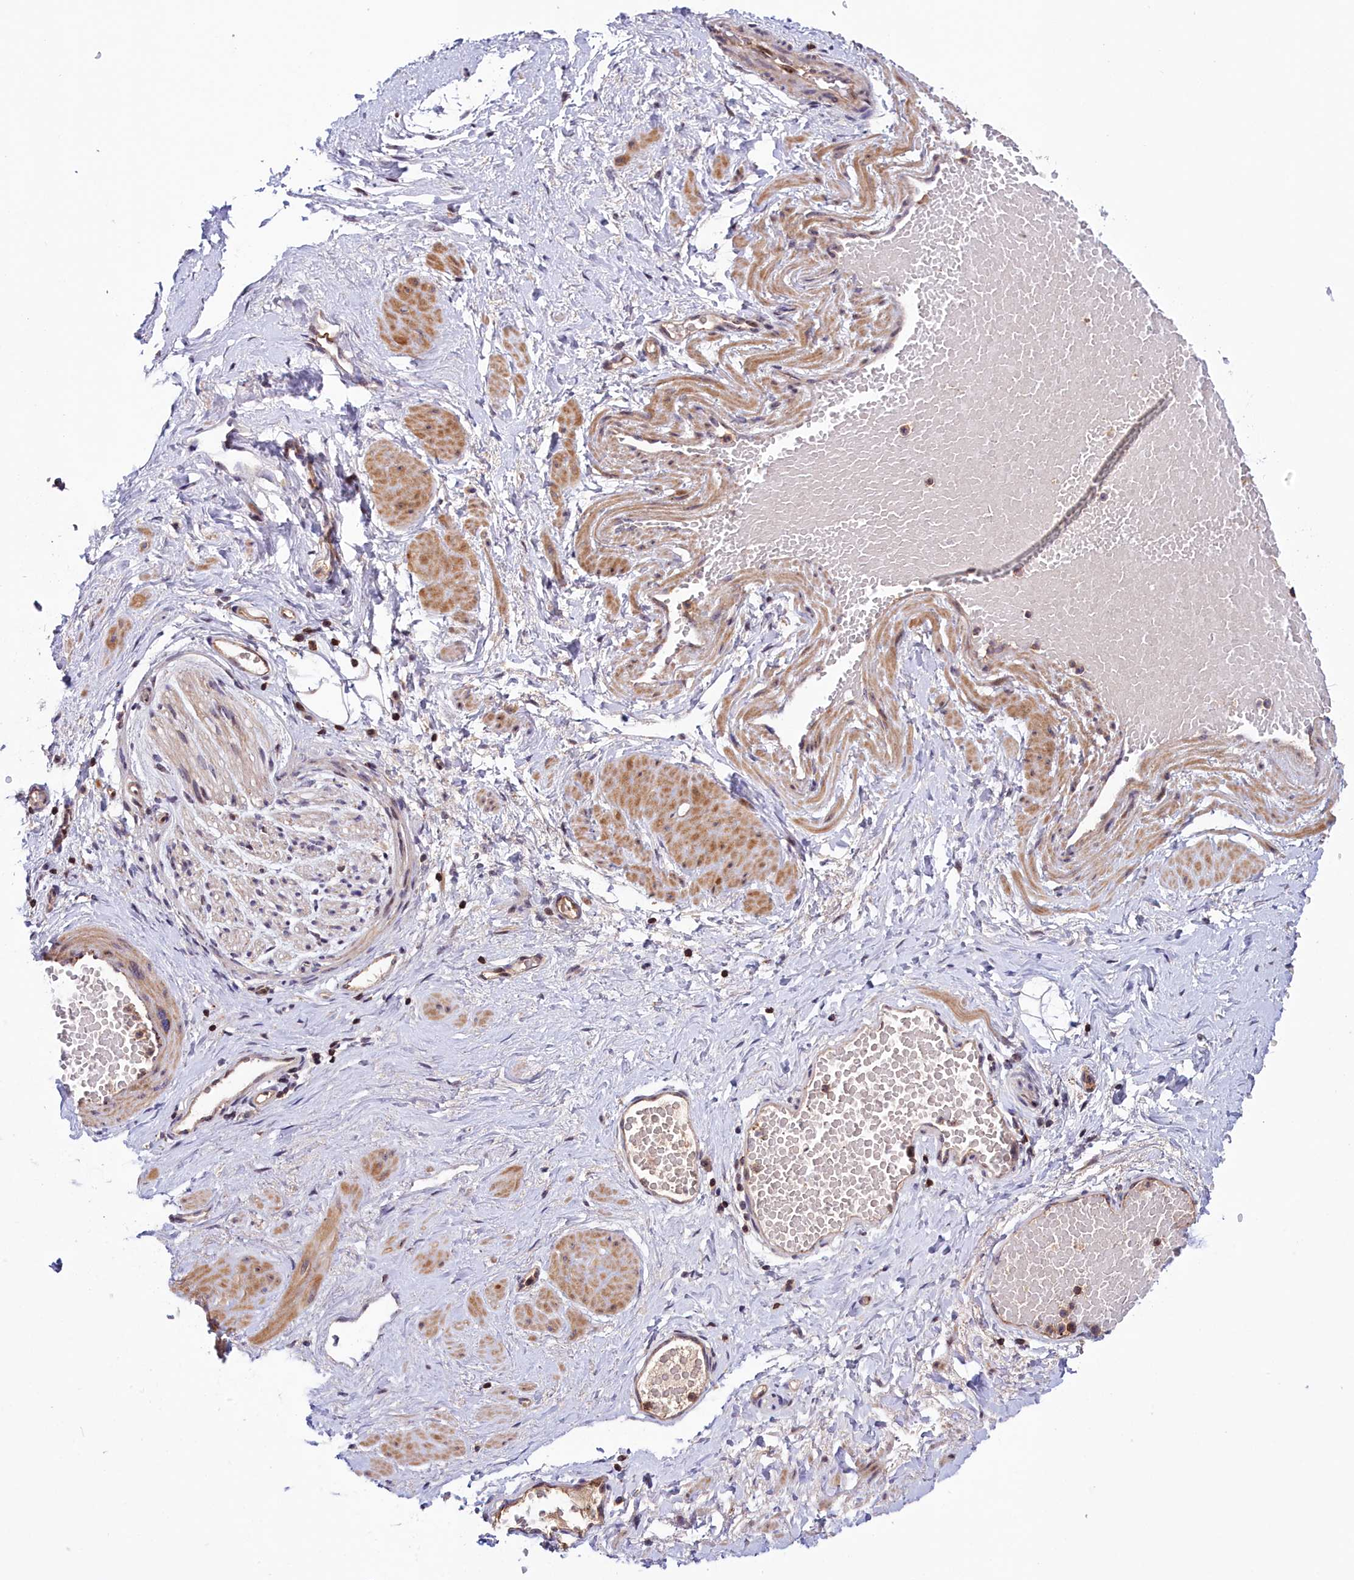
{"staining": {"intensity": "weak", "quantity": "25%-75%", "location": "cytoplasmic/membranous"}, "tissue": "adipose tissue", "cell_type": "Adipocytes", "image_type": "normal", "snomed": [{"axis": "morphology", "description": "Normal tissue, NOS"}, {"axis": "topography", "description": "Soft tissue"}, {"axis": "topography", "description": "Vascular tissue"}], "caption": "A micrograph of human adipose tissue stained for a protein shows weak cytoplasmic/membranous brown staining in adipocytes. Immunohistochemistry stains the protein in brown and the nuclei are stained blue.", "gene": "NEURL4", "patient": {"sex": "female", "age": 35}}